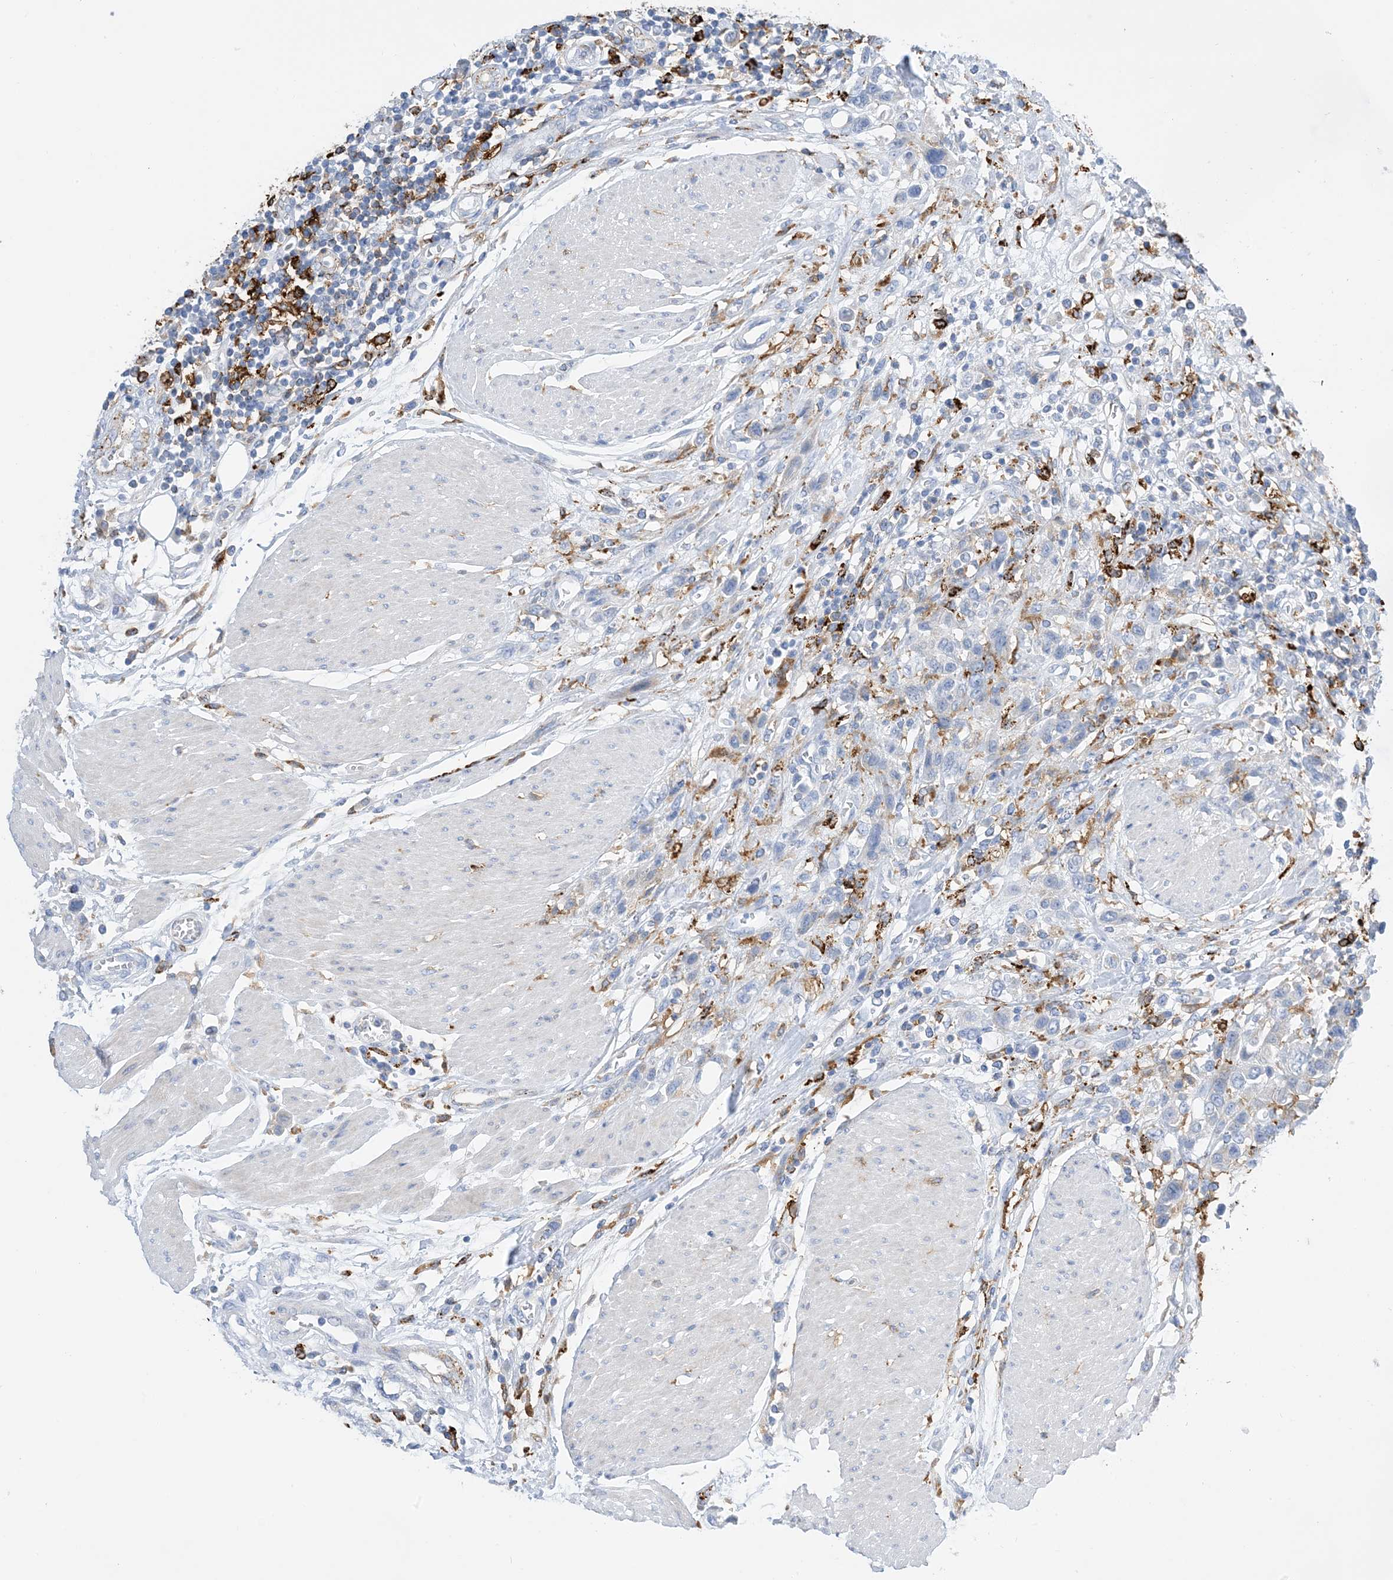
{"staining": {"intensity": "negative", "quantity": "none", "location": "none"}, "tissue": "urothelial cancer", "cell_type": "Tumor cells", "image_type": "cancer", "snomed": [{"axis": "morphology", "description": "Urothelial carcinoma, High grade"}, {"axis": "topography", "description": "Urinary bladder"}], "caption": "An image of human urothelial cancer is negative for staining in tumor cells.", "gene": "DPH3", "patient": {"sex": "male", "age": 50}}